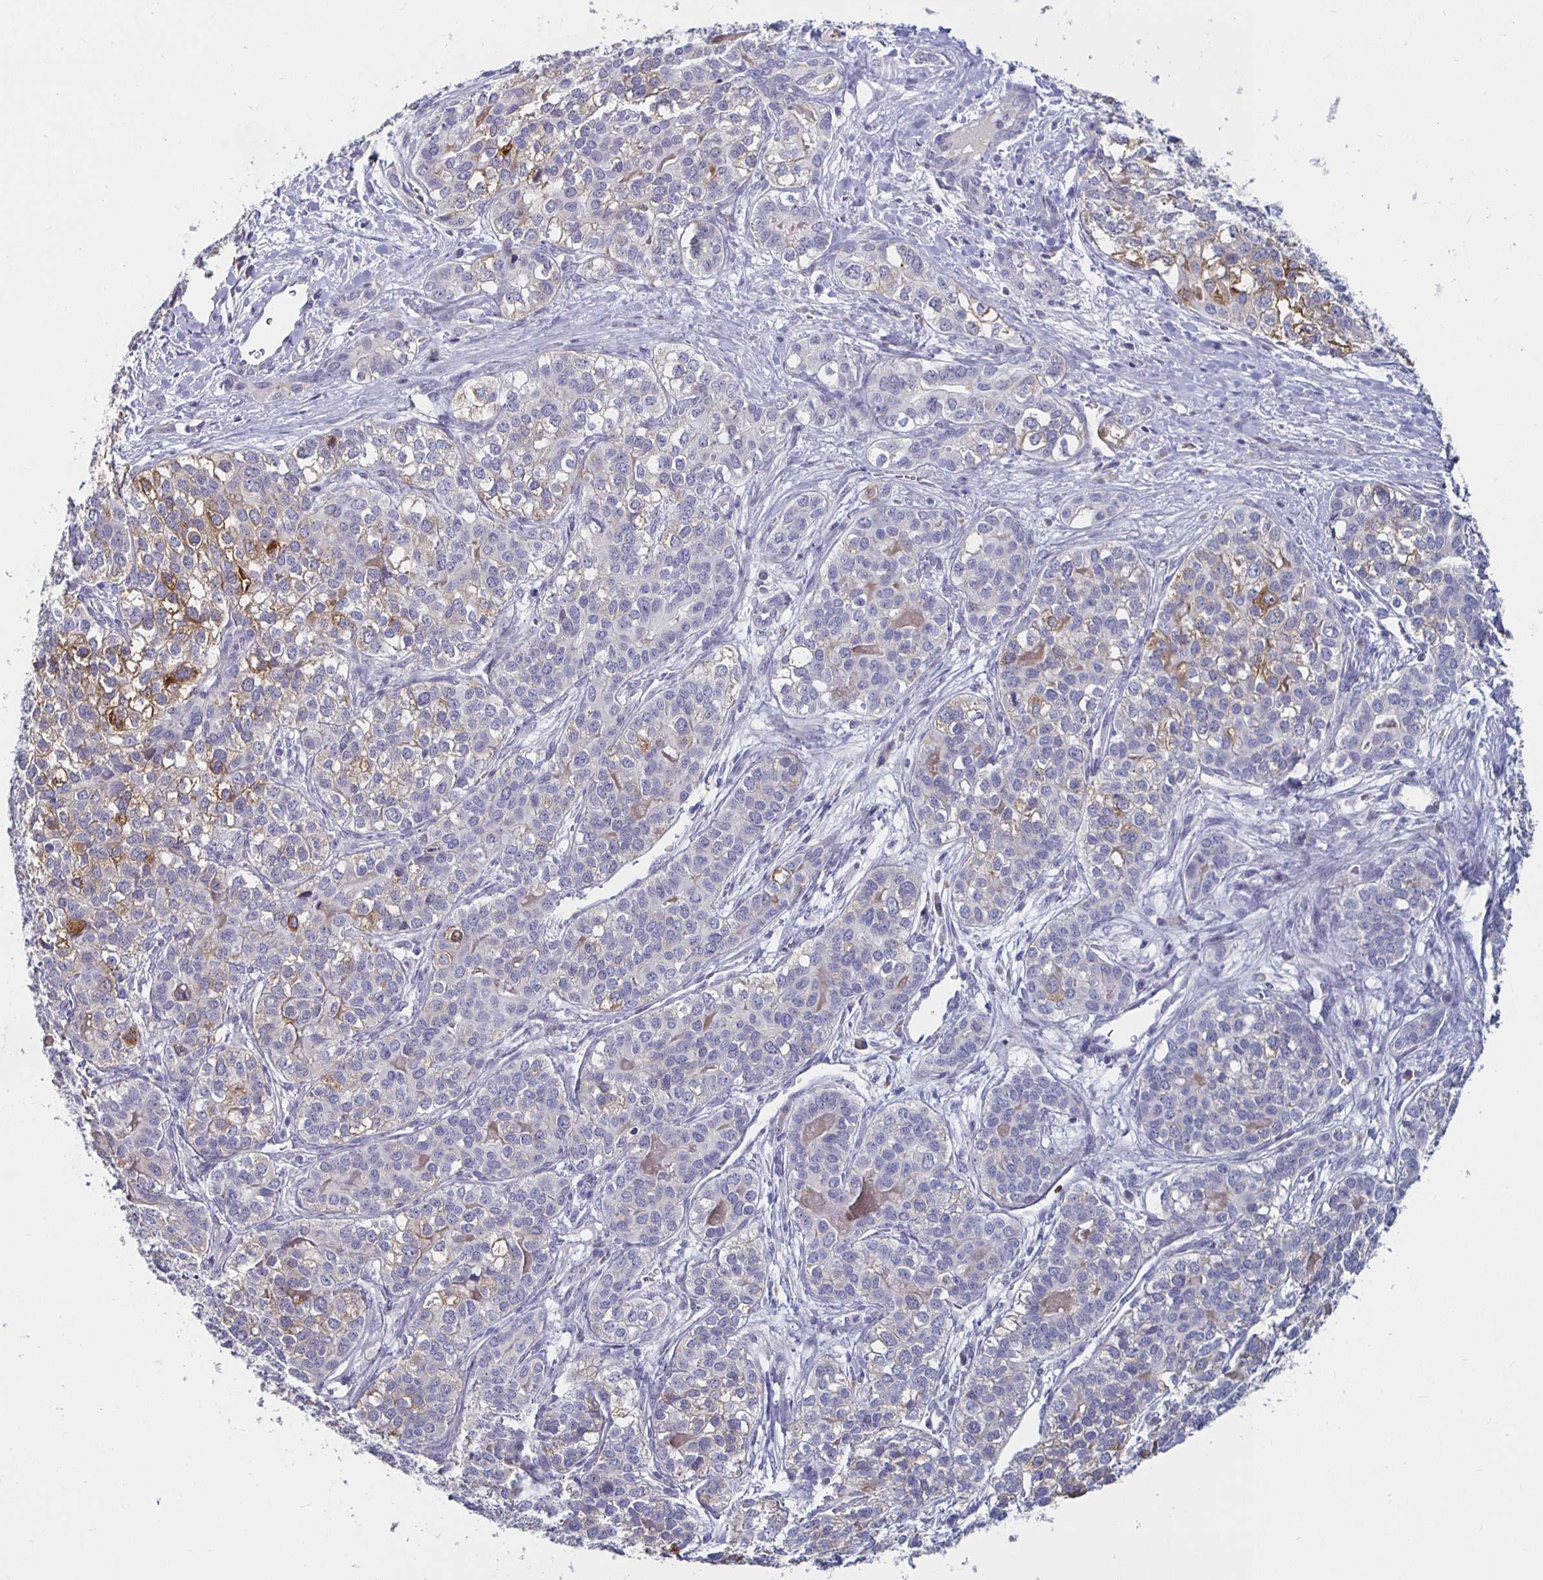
{"staining": {"intensity": "moderate", "quantity": "<25%", "location": "cytoplasmic/membranous"}, "tissue": "liver cancer", "cell_type": "Tumor cells", "image_type": "cancer", "snomed": [{"axis": "morphology", "description": "Cholangiocarcinoma"}, {"axis": "topography", "description": "Liver"}], "caption": "This histopathology image exhibits liver cancer stained with IHC to label a protein in brown. The cytoplasmic/membranous of tumor cells show moderate positivity for the protein. Nuclei are counter-stained blue.", "gene": "RNF144B", "patient": {"sex": "male", "age": 56}}